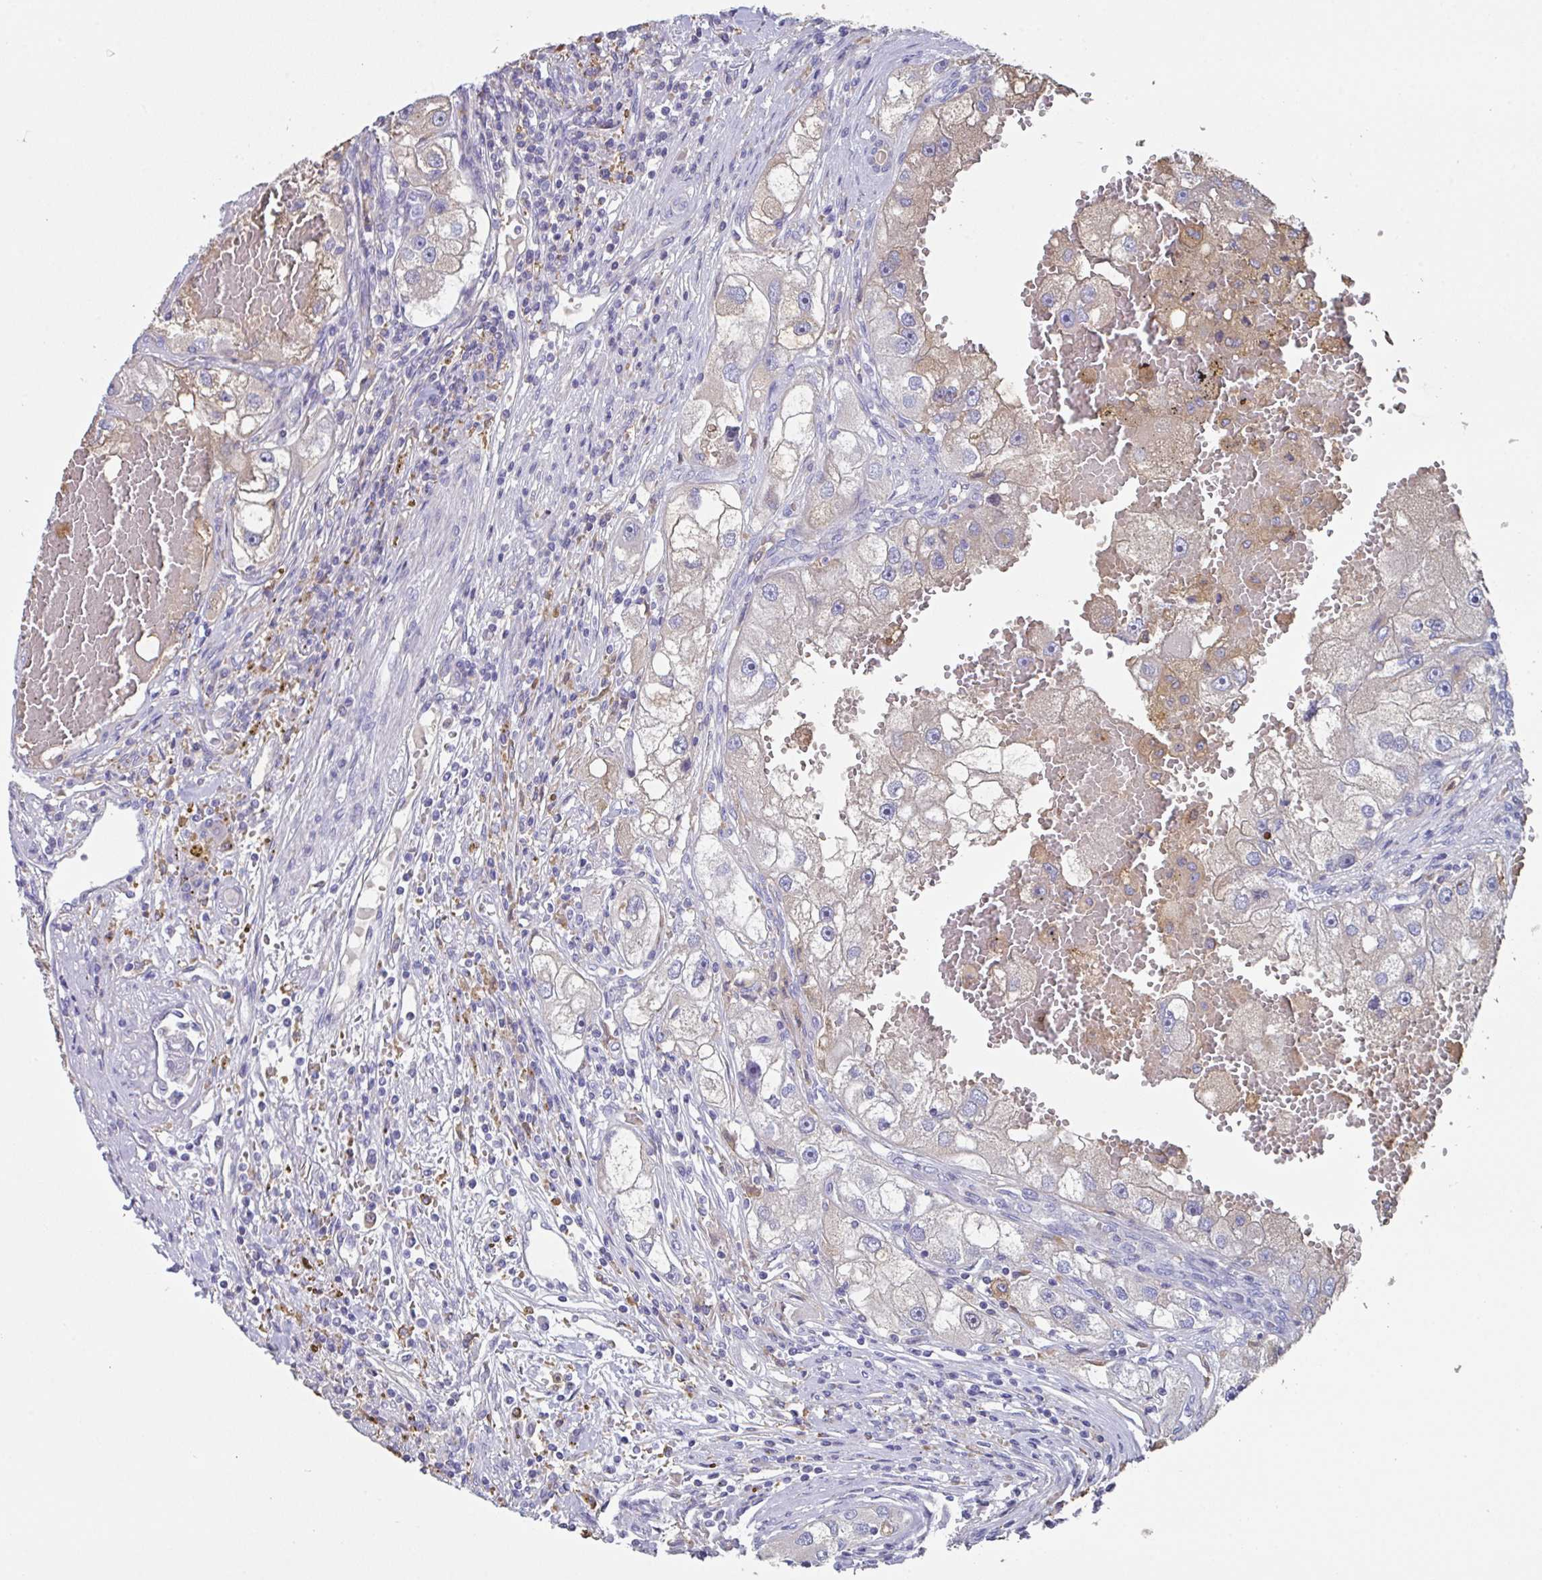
{"staining": {"intensity": "negative", "quantity": "none", "location": "none"}, "tissue": "renal cancer", "cell_type": "Tumor cells", "image_type": "cancer", "snomed": [{"axis": "morphology", "description": "Adenocarcinoma, NOS"}, {"axis": "topography", "description": "Kidney"}], "caption": "This is an IHC histopathology image of human renal cancer (adenocarcinoma). There is no staining in tumor cells.", "gene": "TFAP2C", "patient": {"sex": "male", "age": 63}}